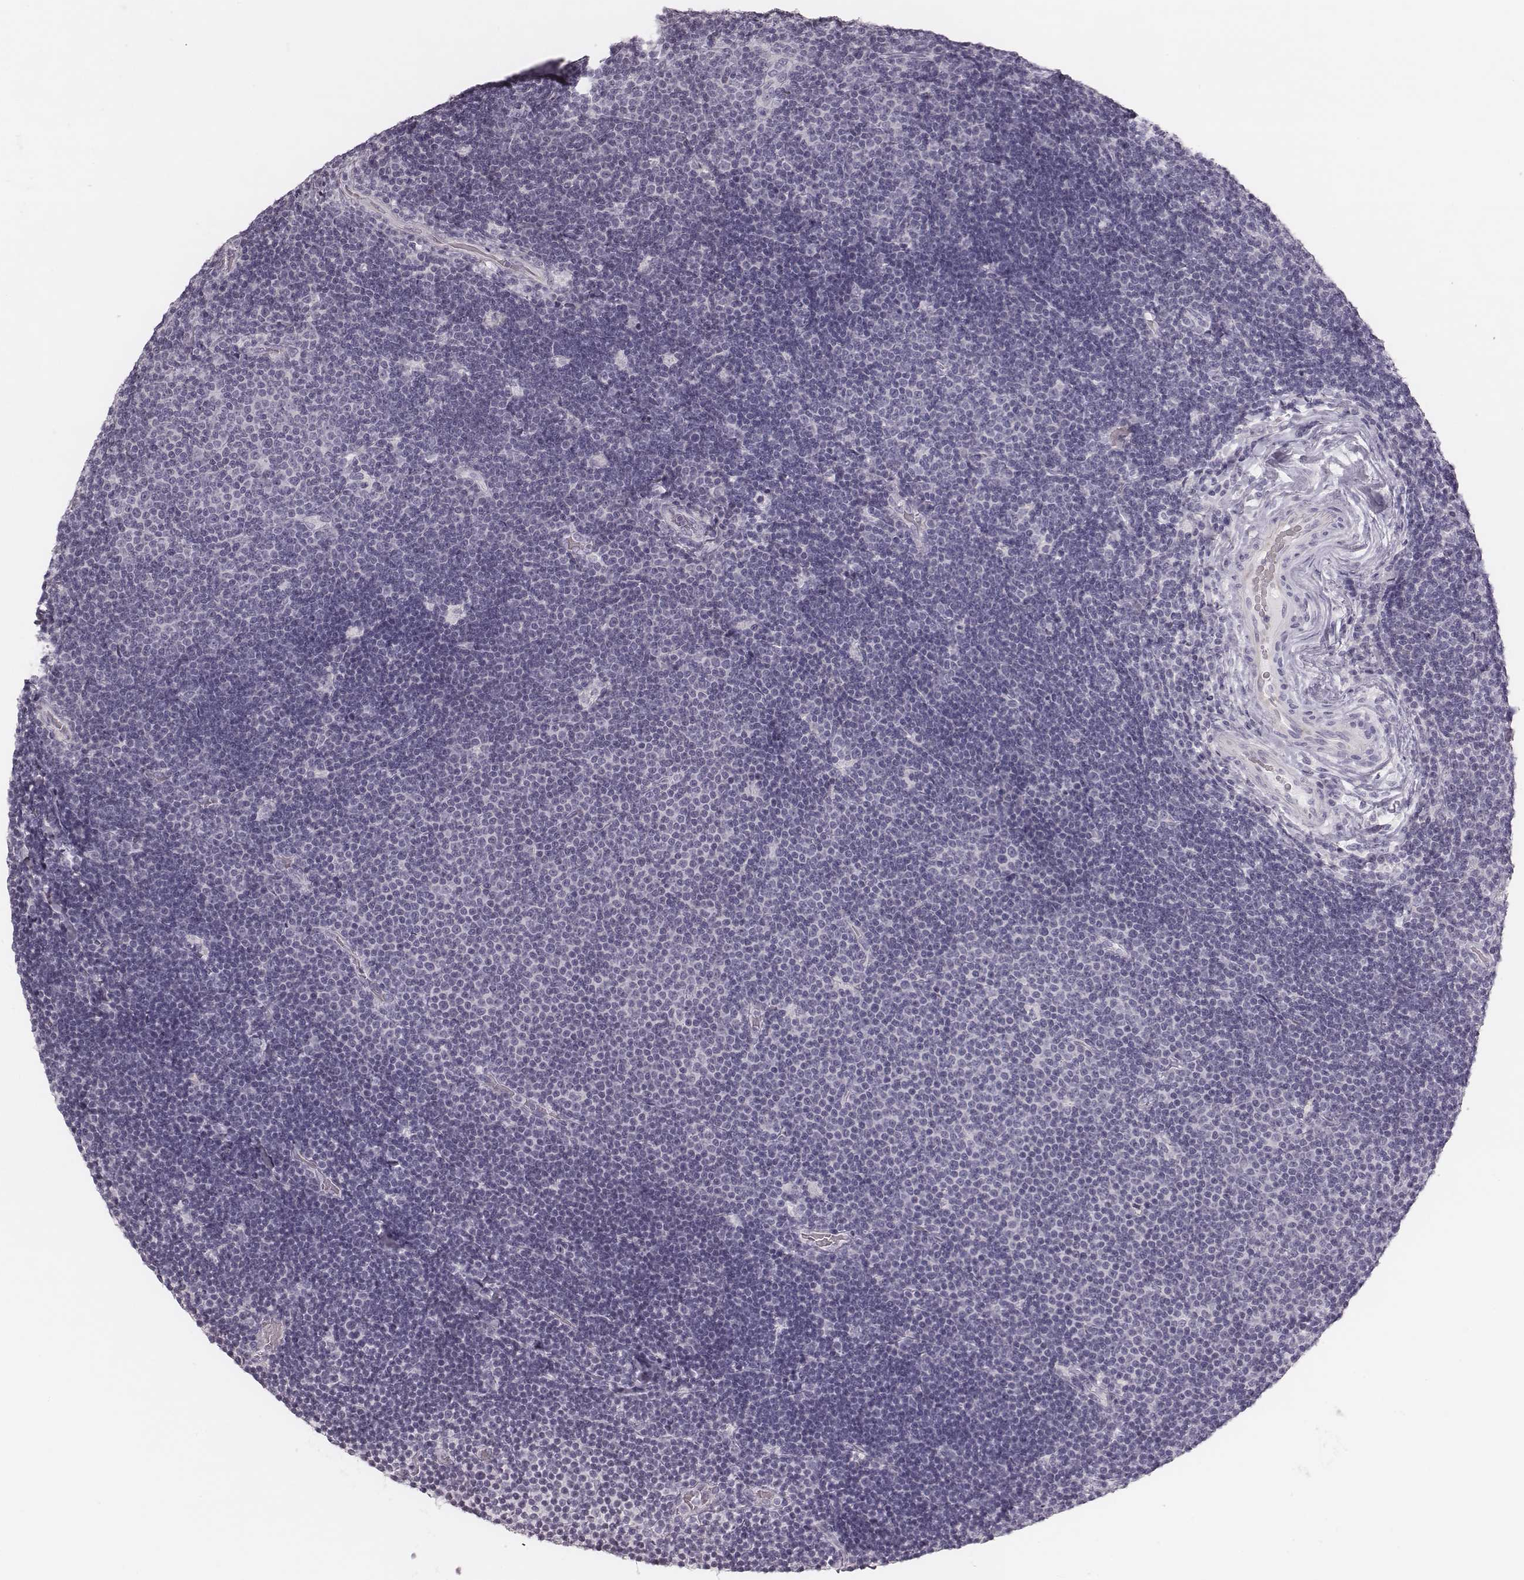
{"staining": {"intensity": "negative", "quantity": "none", "location": "none"}, "tissue": "lymphoma", "cell_type": "Tumor cells", "image_type": "cancer", "snomed": [{"axis": "morphology", "description": "Malignant lymphoma, non-Hodgkin's type, Low grade"}, {"axis": "topography", "description": "Brain"}], "caption": "The image displays no significant staining in tumor cells of lymphoma.", "gene": "SPA17", "patient": {"sex": "female", "age": 66}}